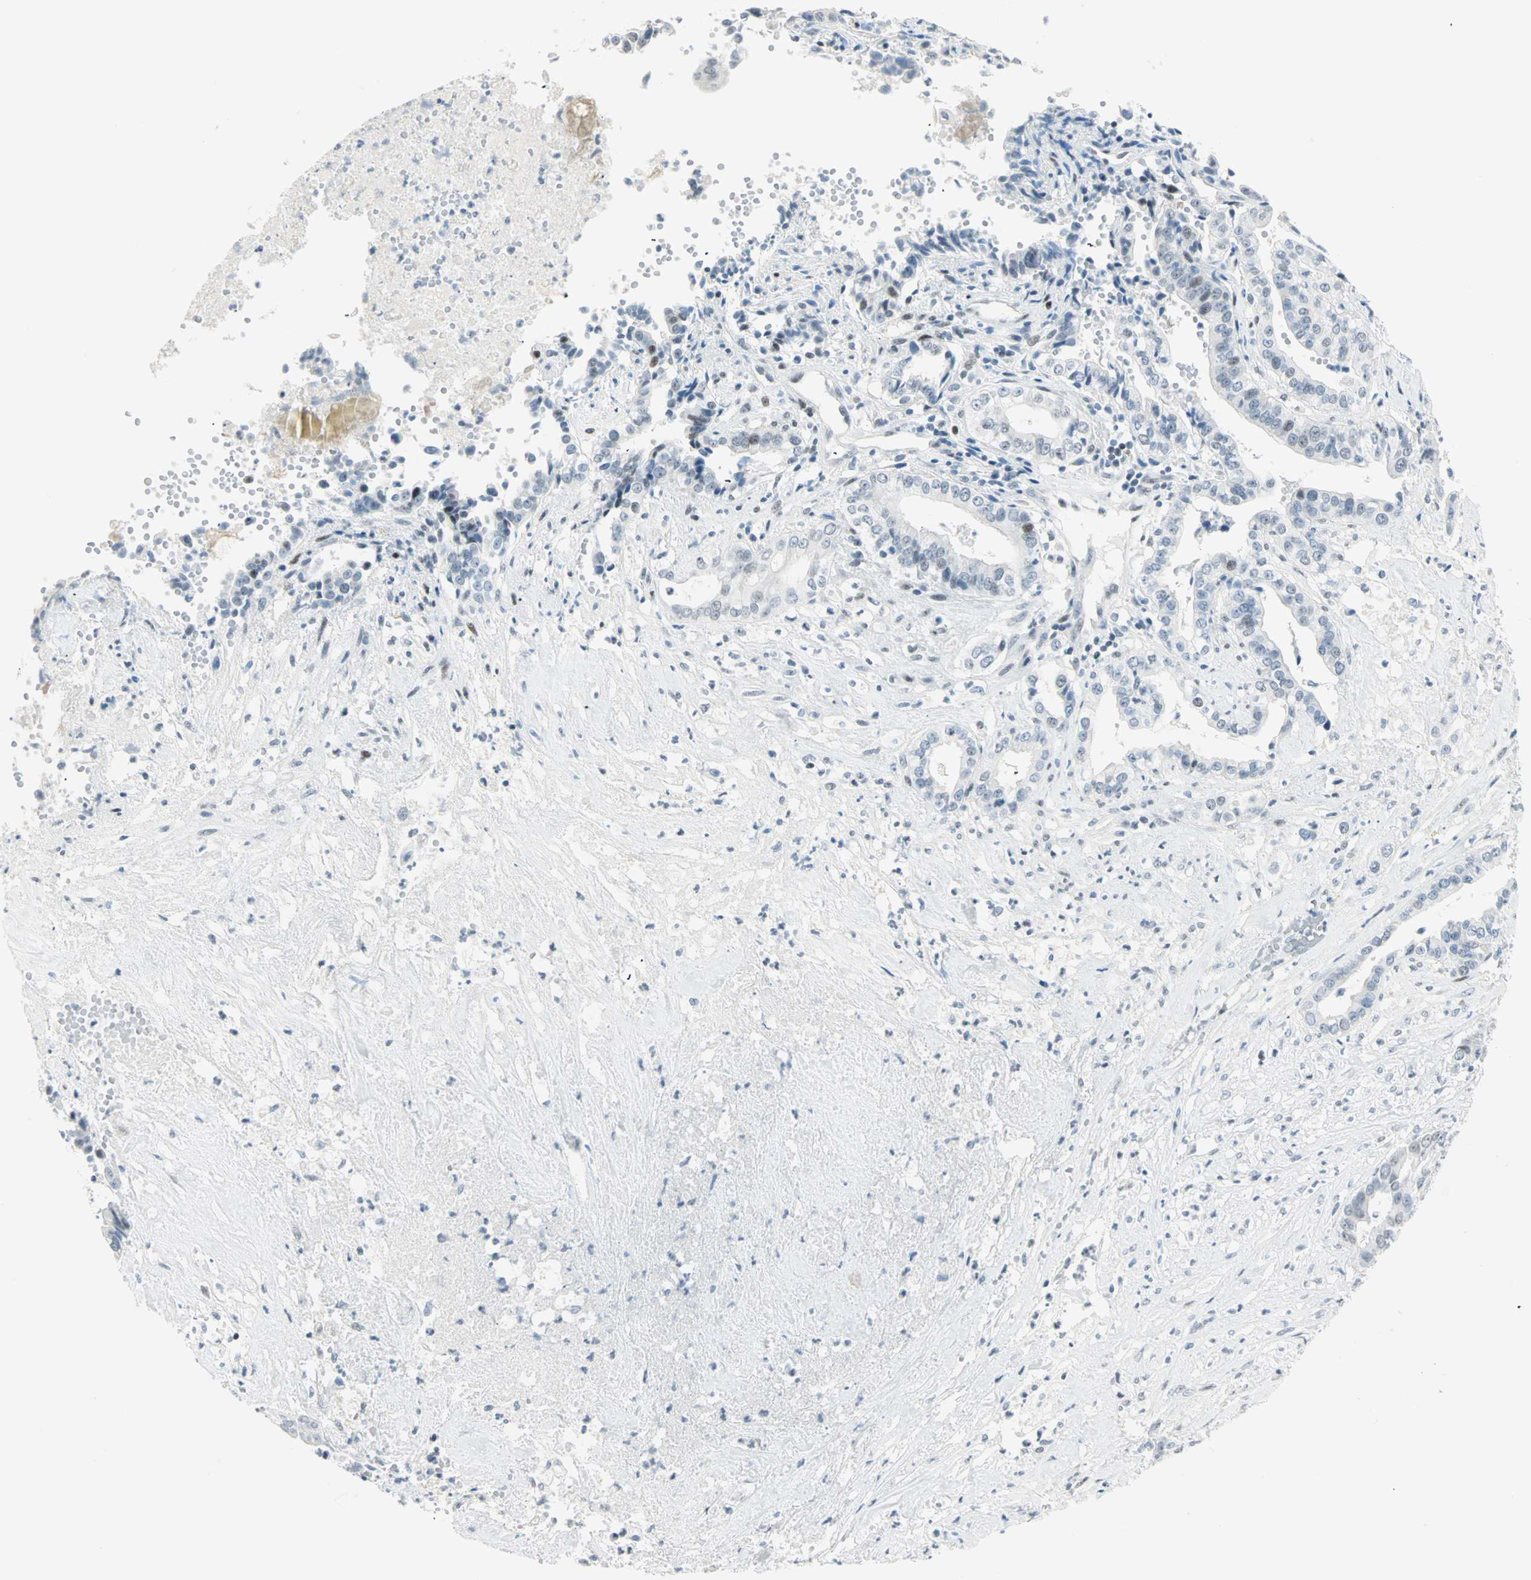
{"staining": {"intensity": "negative", "quantity": "none", "location": "none"}, "tissue": "liver cancer", "cell_type": "Tumor cells", "image_type": "cancer", "snomed": [{"axis": "morphology", "description": "Cholangiocarcinoma"}, {"axis": "topography", "description": "Liver"}], "caption": "This is a histopathology image of immunohistochemistry staining of cholangiocarcinoma (liver), which shows no staining in tumor cells.", "gene": "PKNOX1", "patient": {"sex": "female", "age": 61}}